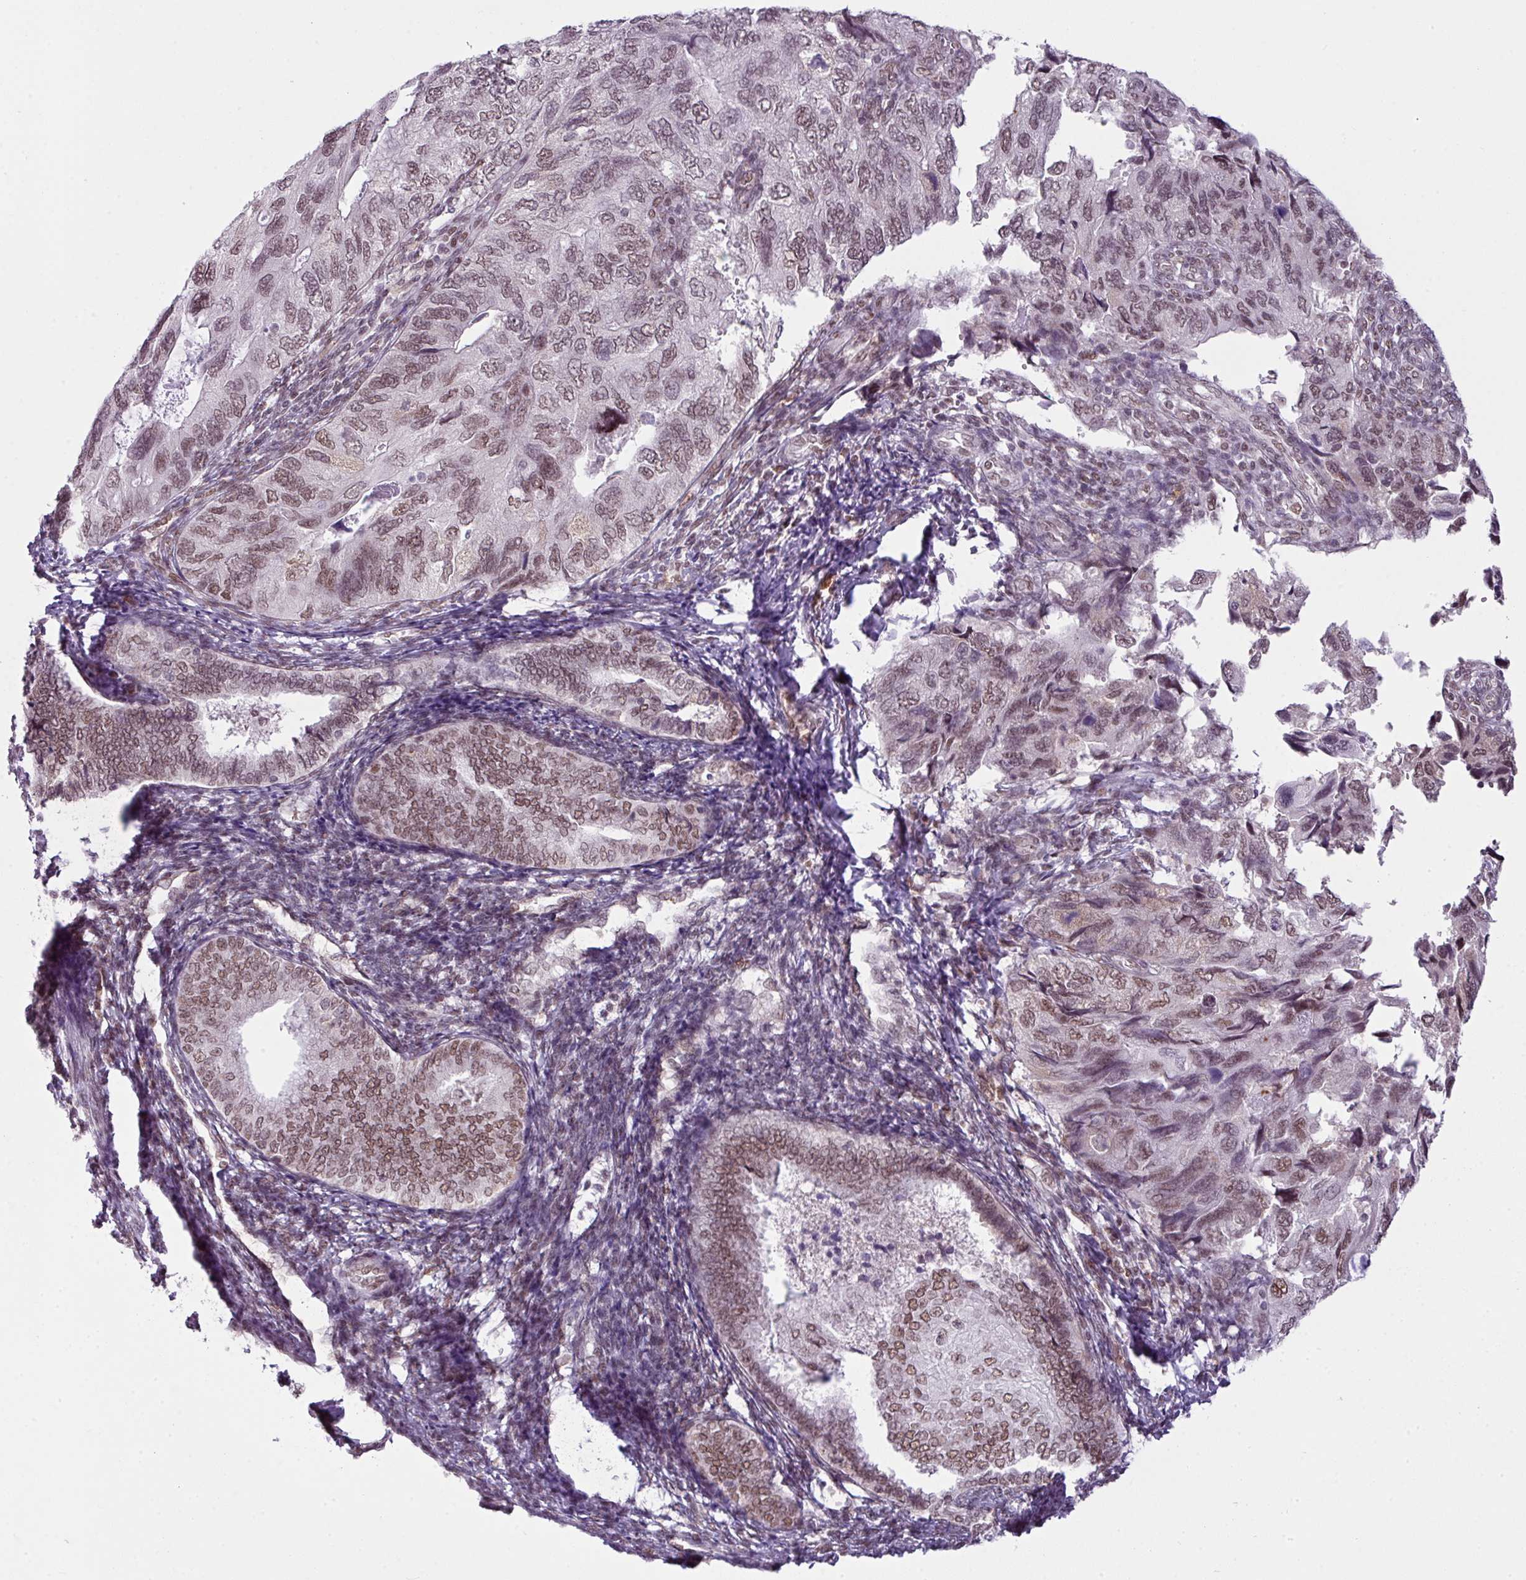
{"staining": {"intensity": "moderate", "quantity": "25%-75%", "location": "nuclear"}, "tissue": "endometrial cancer", "cell_type": "Tumor cells", "image_type": "cancer", "snomed": [{"axis": "morphology", "description": "Carcinoma, NOS"}, {"axis": "topography", "description": "Uterus"}], "caption": "Moderate nuclear expression is identified in approximately 25%-75% of tumor cells in endometrial cancer.", "gene": "ARL6IP4", "patient": {"sex": "female", "age": 76}}